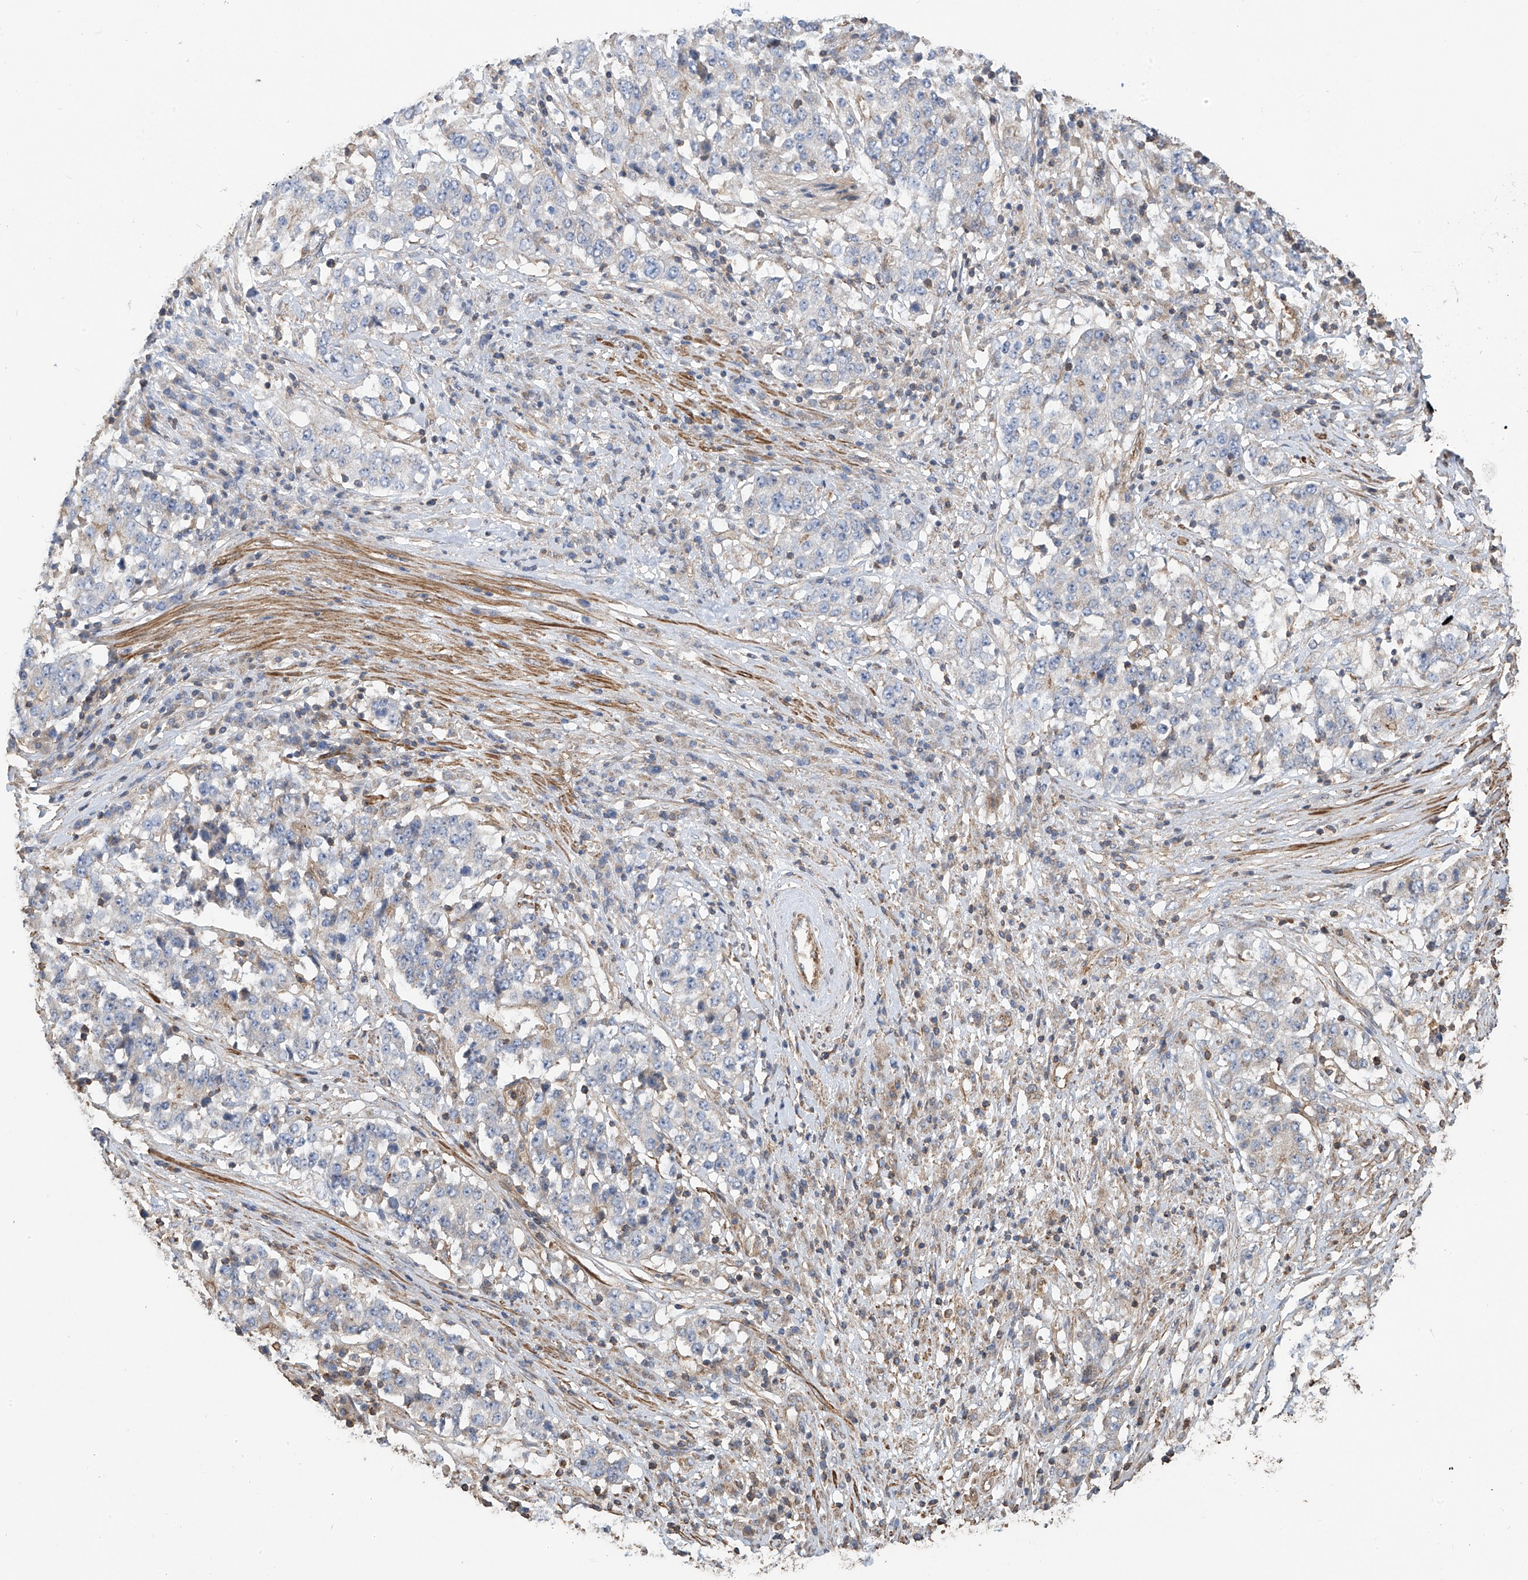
{"staining": {"intensity": "negative", "quantity": "none", "location": "none"}, "tissue": "stomach cancer", "cell_type": "Tumor cells", "image_type": "cancer", "snomed": [{"axis": "morphology", "description": "Adenocarcinoma, NOS"}, {"axis": "topography", "description": "Stomach"}], "caption": "Immunohistochemical staining of human stomach adenocarcinoma reveals no significant positivity in tumor cells.", "gene": "SLC43A3", "patient": {"sex": "male", "age": 59}}